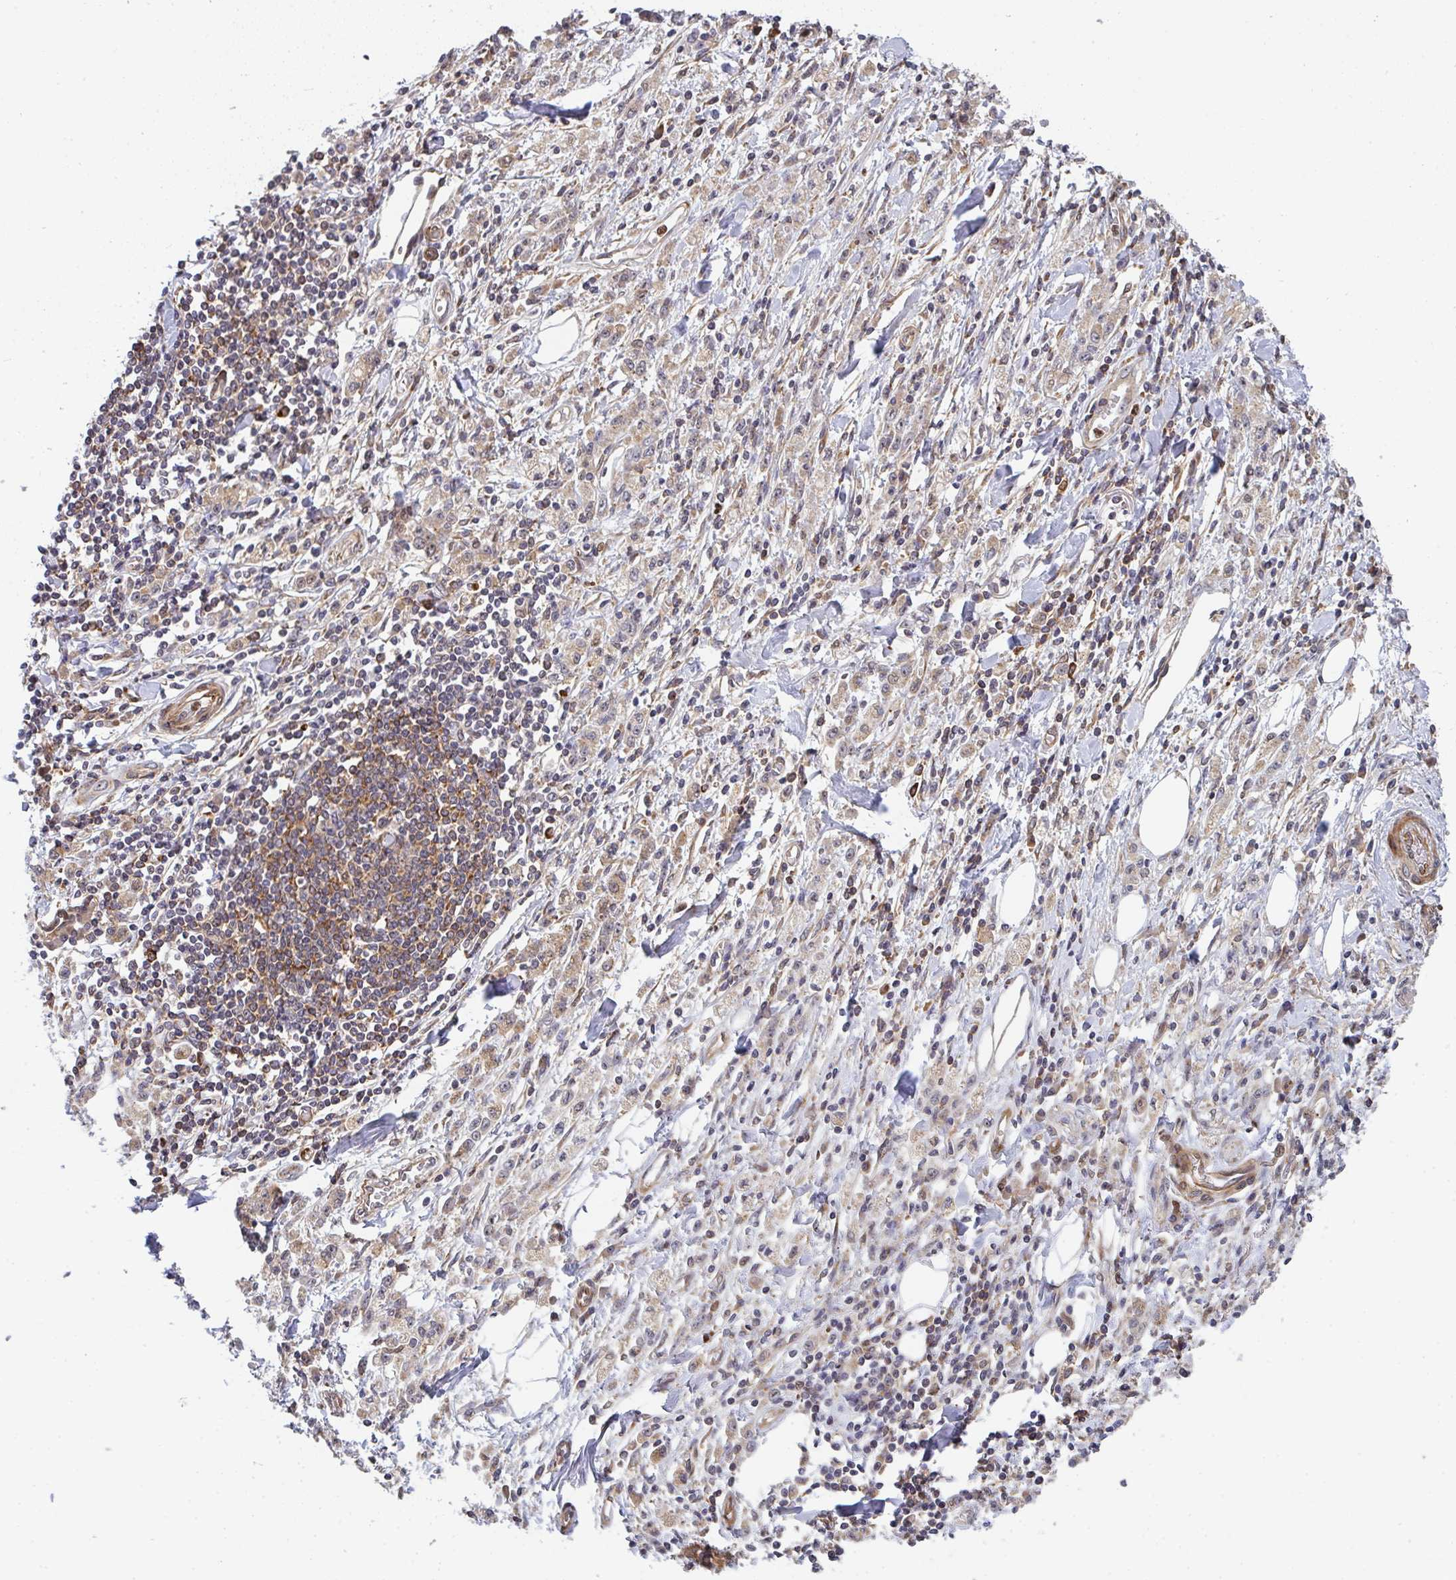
{"staining": {"intensity": "weak", "quantity": ">75%", "location": "cytoplasmic/membranous"}, "tissue": "stomach cancer", "cell_type": "Tumor cells", "image_type": "cancer", "snomed": [{"axis": "morphology", "description": "Adenocarcinoma, NOS"}, {"axis": "topography", "description": "Stomach"}], "caption": "Immunohistochemistry histopathology image of neoplastic tissue: human stomach cancer stained using IHC exhibits low levels of weak protein expression localized specifically in the cytoplasmic/membranous of tumor cells, appearing as a cytoplasmic/membranous brown color.", "gene": "SIMC1", "patient": {"sex": "male", "age": 77}}